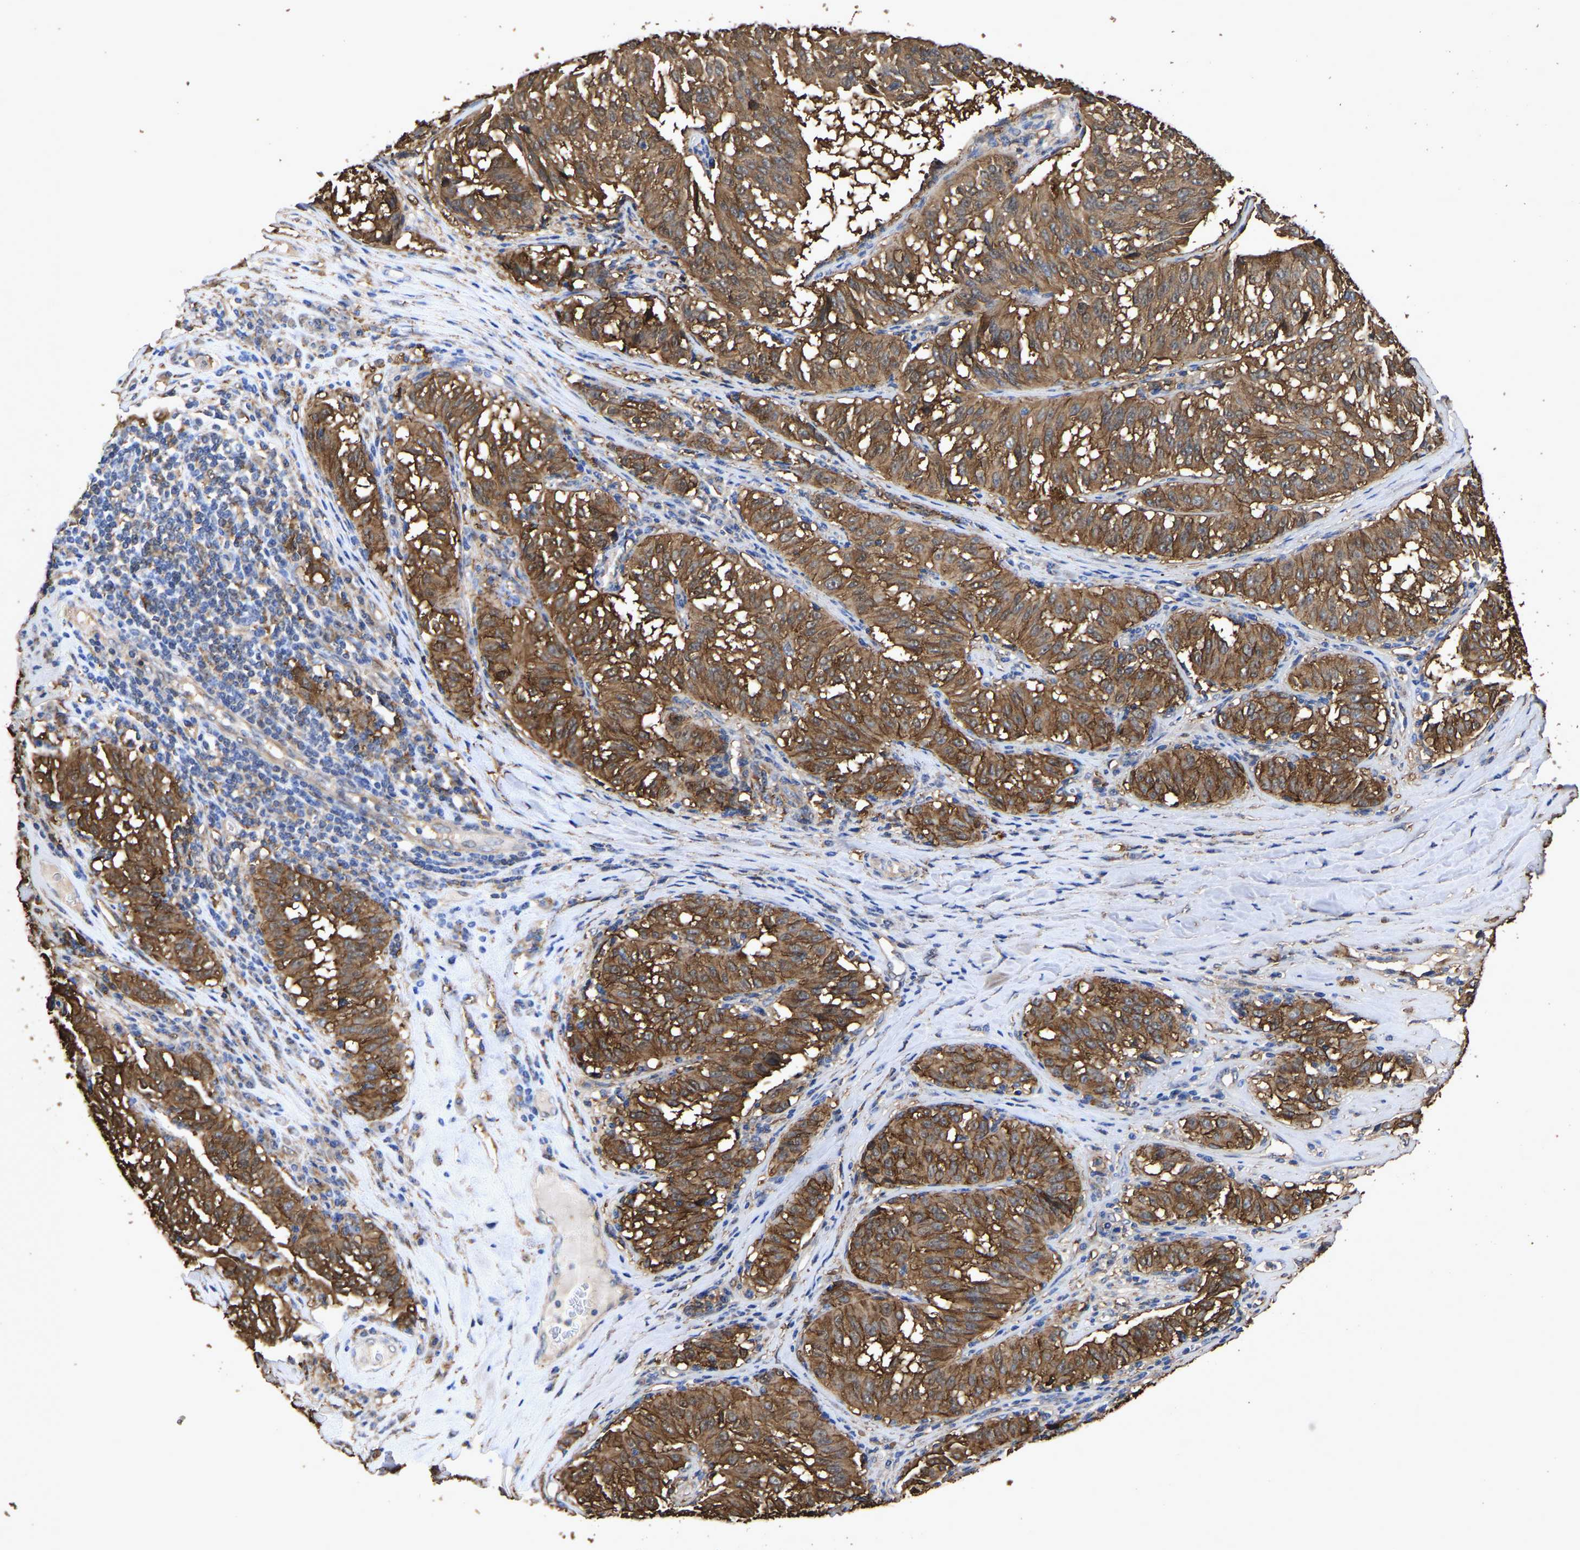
{"staining": {"intensity": "moderate", "quantity": ">75%", "location": "cytoplasmic/membranous"}, "tissue": "melanoma", "cell_type": "Tumor cells", "image_type": "cancer", "snomed": [{"axis": "morphology", "description": "Malignant melanoma, NOS"}, {"axis": "topography", "description": "Skin"}], "caption": "Immunohistochemistry of melanoma reveals medium levels of moderate cytoplasmic/membranous staining in approximately >75% of tumor cells. Nuclei are stained in blue.", "gene": "LIF", "patient": {"sex": "female", "age": 72}}